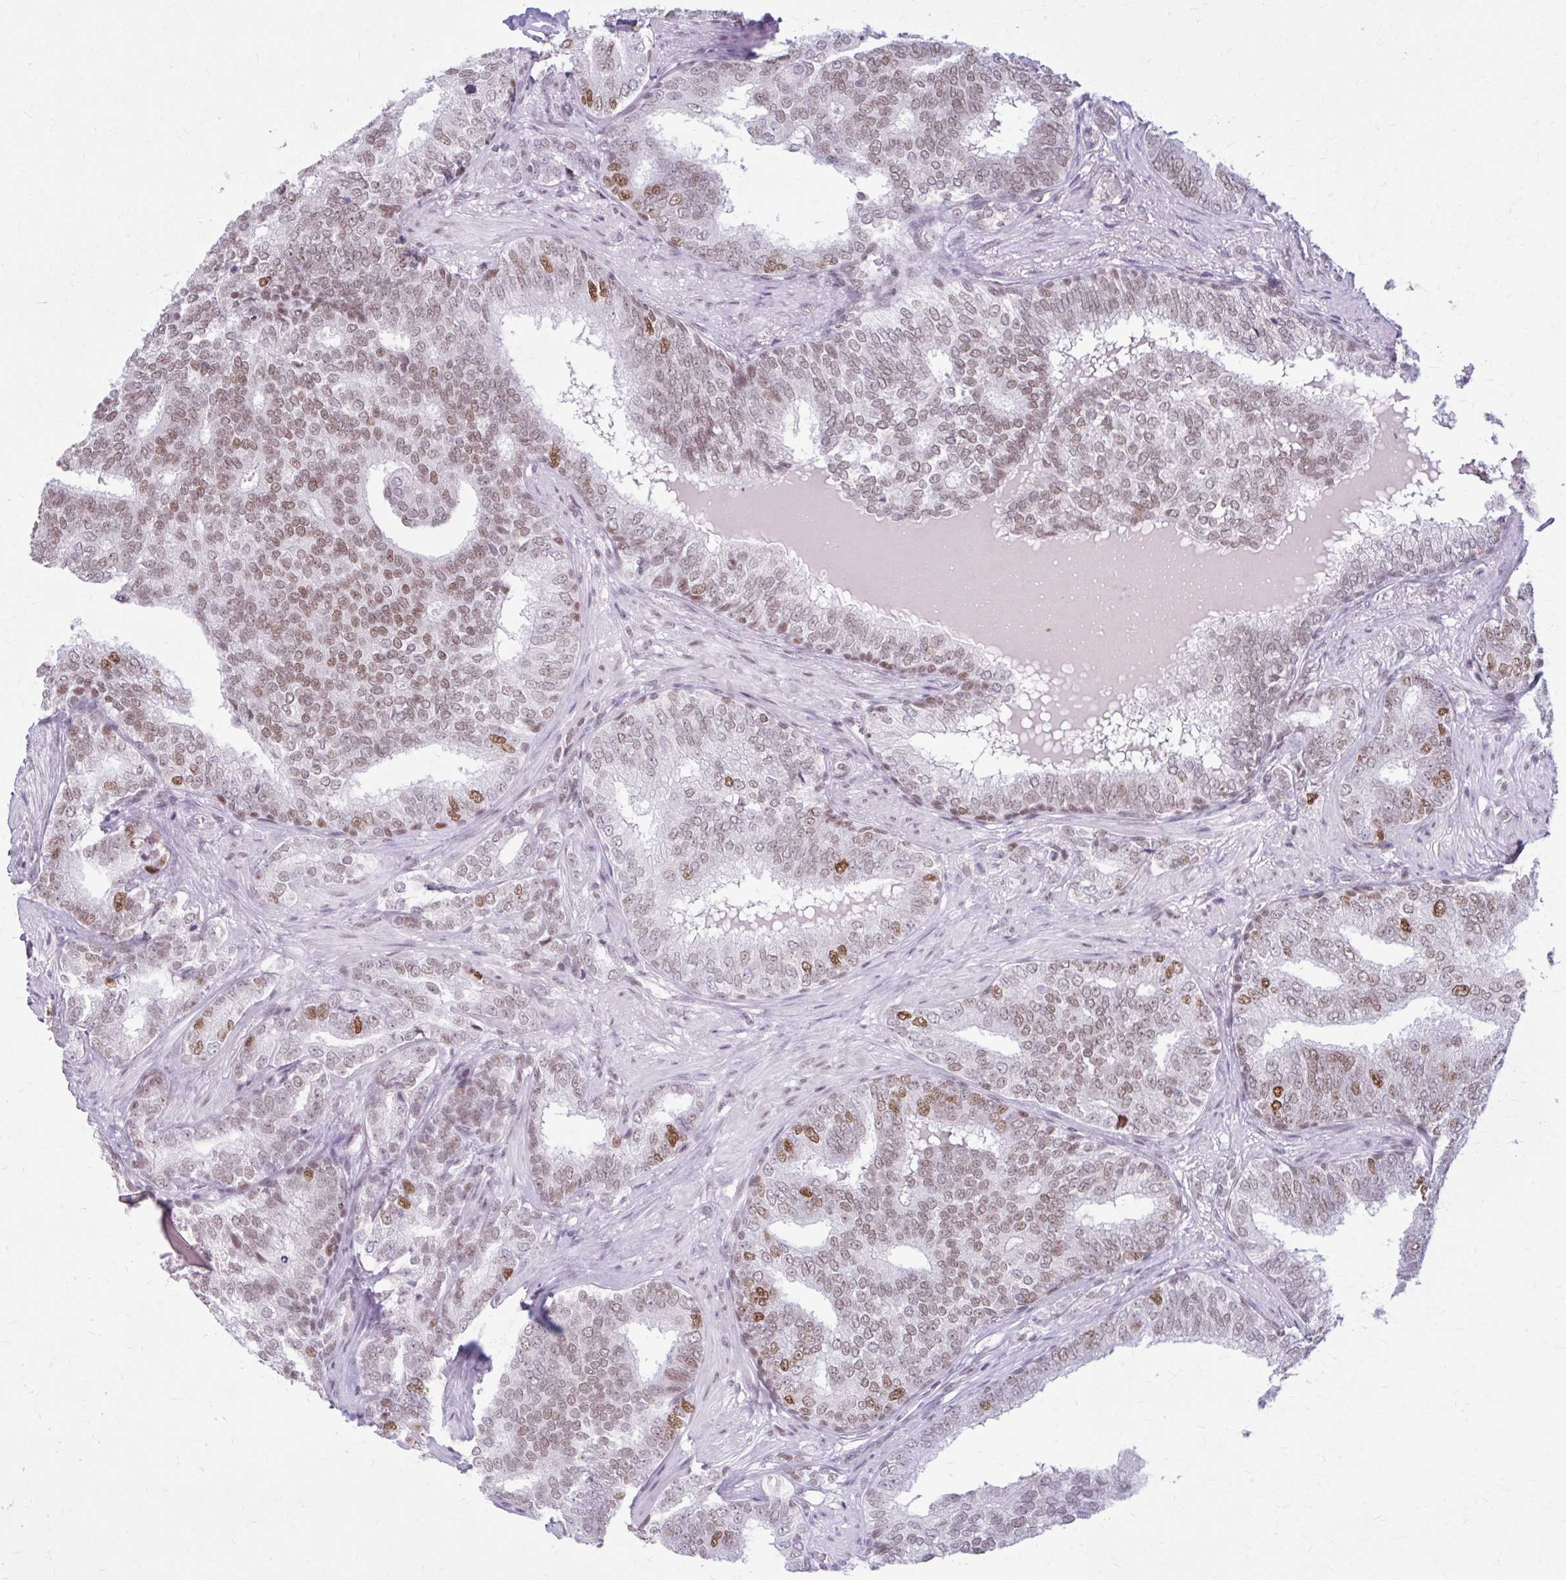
{"staining": {"intensity": "moderate", "quantity": "25%-75%", "location": "nuclear"}, "tissue": "prostate cancer", "cell_type": "Tumor cells", "image_type": "cancer", "snomed": [{"axis": "morphology", "description": "Adenocarcinoma, High grade"}, {"axis": "topography", "description": "Prostate"}], "caption": "Prostate cancer (adenocarcinoma (high-grade)) tissue shows moderate nuclear expression in about 25%-75% of tumor cells, visualized by immunohistochemistry.", "gene": "PABIR1", "patient": {"sex": "male", "age": 72}}